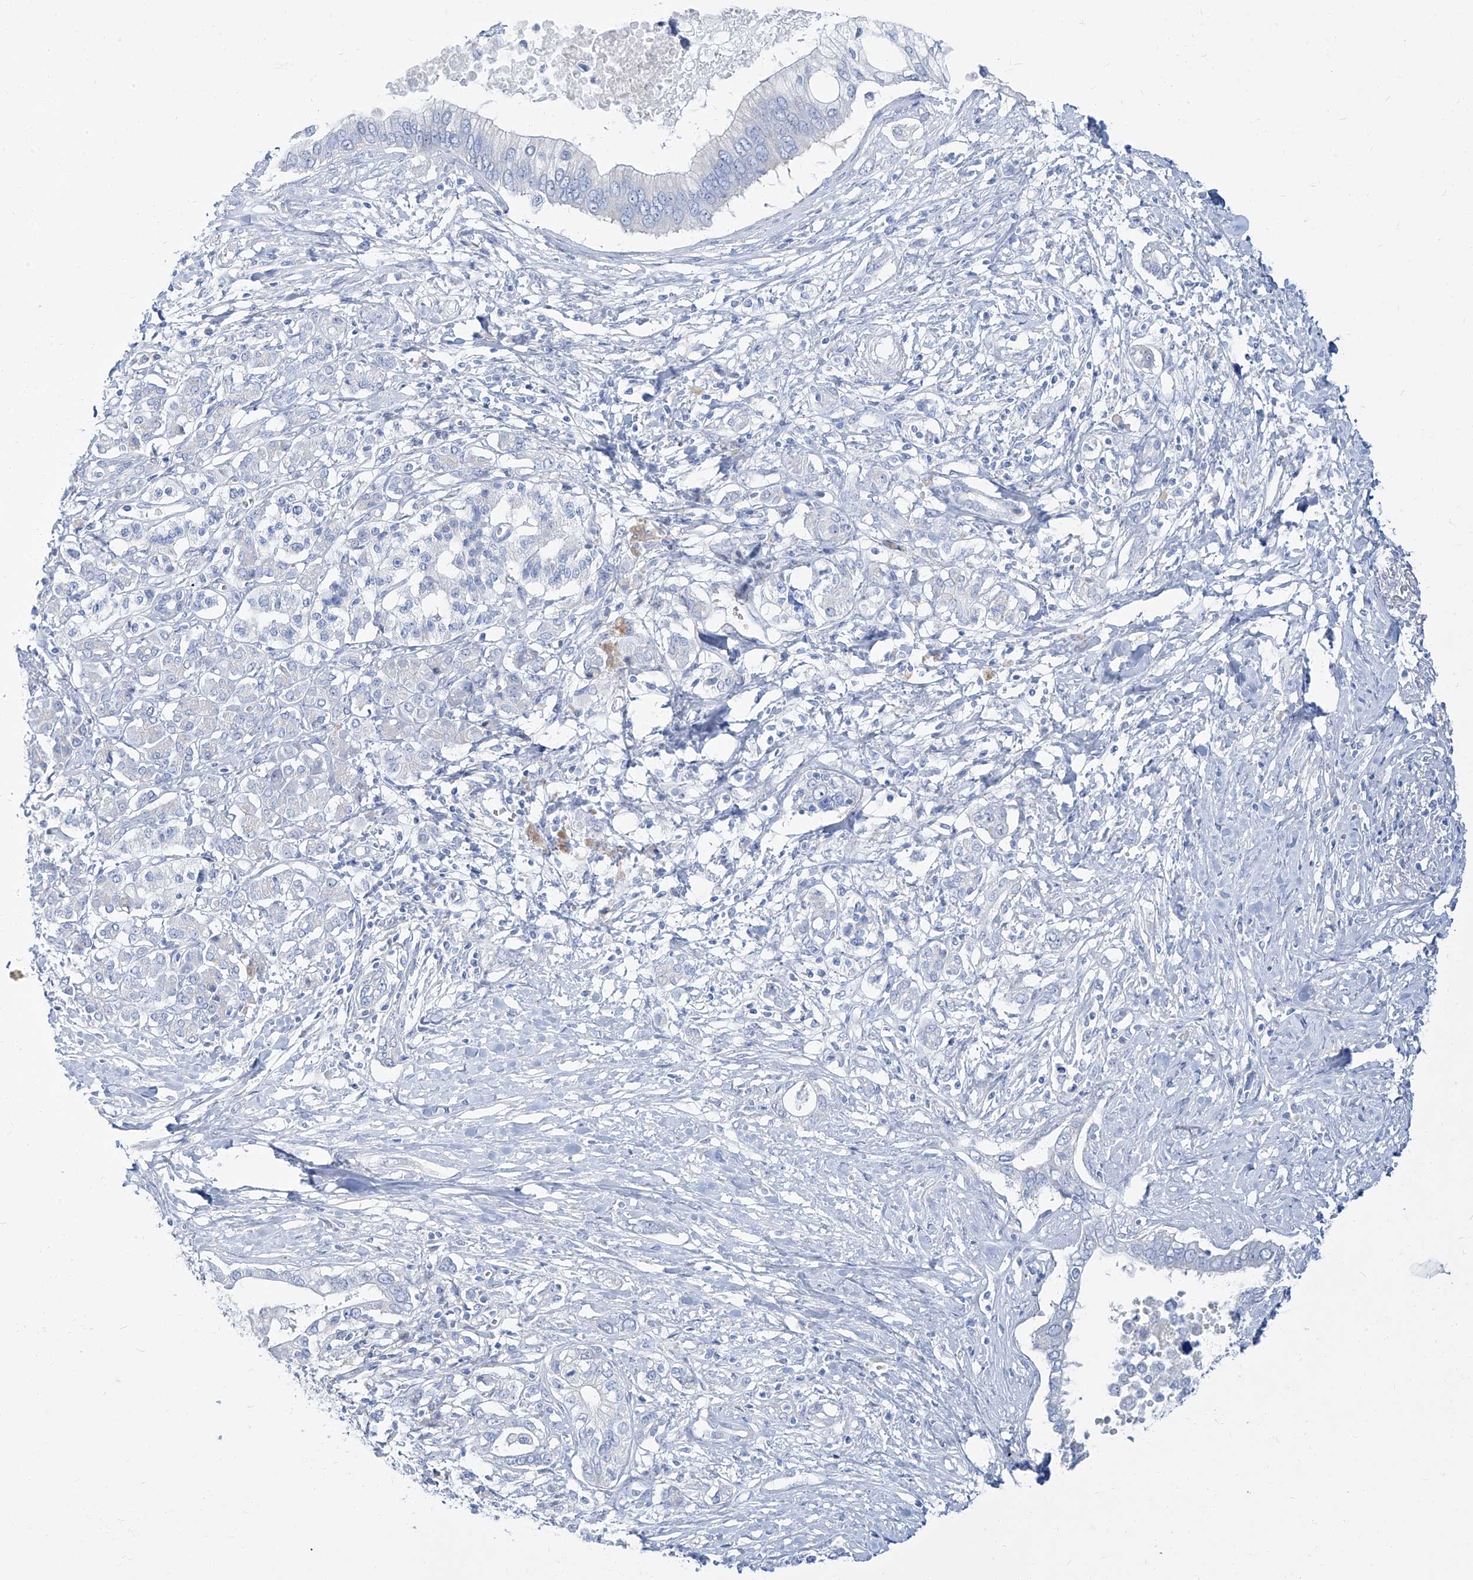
{"staining": {"intensity": "negative", "quantity": "none", "location": "none"}, "tissue": "pancreatic cancer", "cell_type": "Tumor cells", "image_type": "cancer", "snomed": [{"axis": "morphology", "description": "Normal tissue, NOS"}, {"axis": "morphology", "description": "Adenocarcinoma, NOS"}, {"axis": "topography", "description": "Pancreas"}, {"axis": "topography", "description": "Peripheral nerve tissue"}], "caption": "There is no significant positivity in tumor cells of pancreatic adenocarcinoma.", "gene": "TXLNB", "patient": {"sex": "male", "age": 59}}